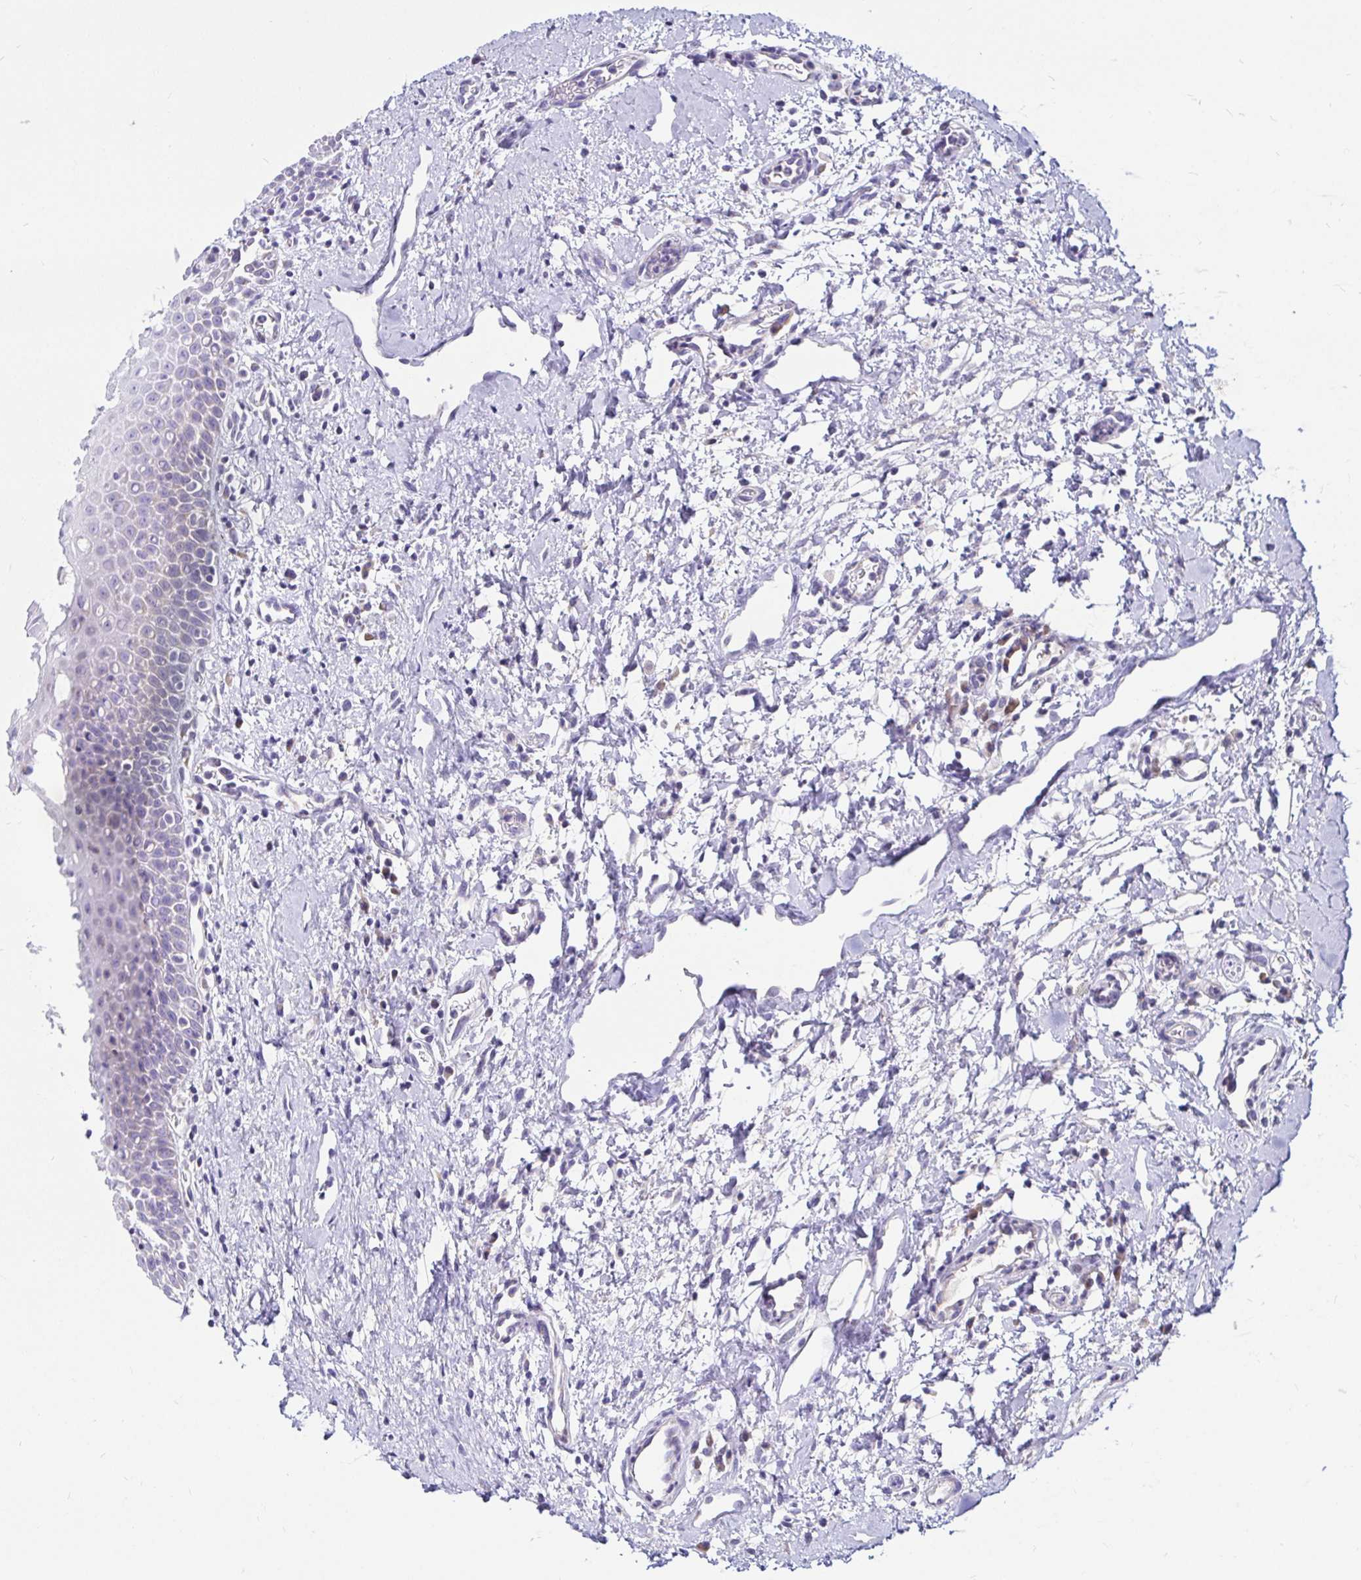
{"staining": {"intensity": "negative", "quantity": "none", "location": "none"}, "tissue": "oral mucosa", "cell_type": "Squamous epithelial cells", "image_type": "normal", "snomed": [{"axis": "morphology", "description": "Normal tissue, NOS"}, {"axis": "topography", "description": "Oral tissue"}], "caption": "This histopathology image is of normal oral mucosa stained with immunohistochemistry (IHC) to label a protein in brown with the nuclei are counter-stained blue. There is no expression in squamous epithelial cells. Brightfield microscopy of immunohistochemistry (IHC) stained with DAB (3,3'-diaminobenzidine) (brown) and hematoxylin (blue), captured at high magnification.", "gene": "PGAM2", "patient": {"sex": "female", "age": 70}}